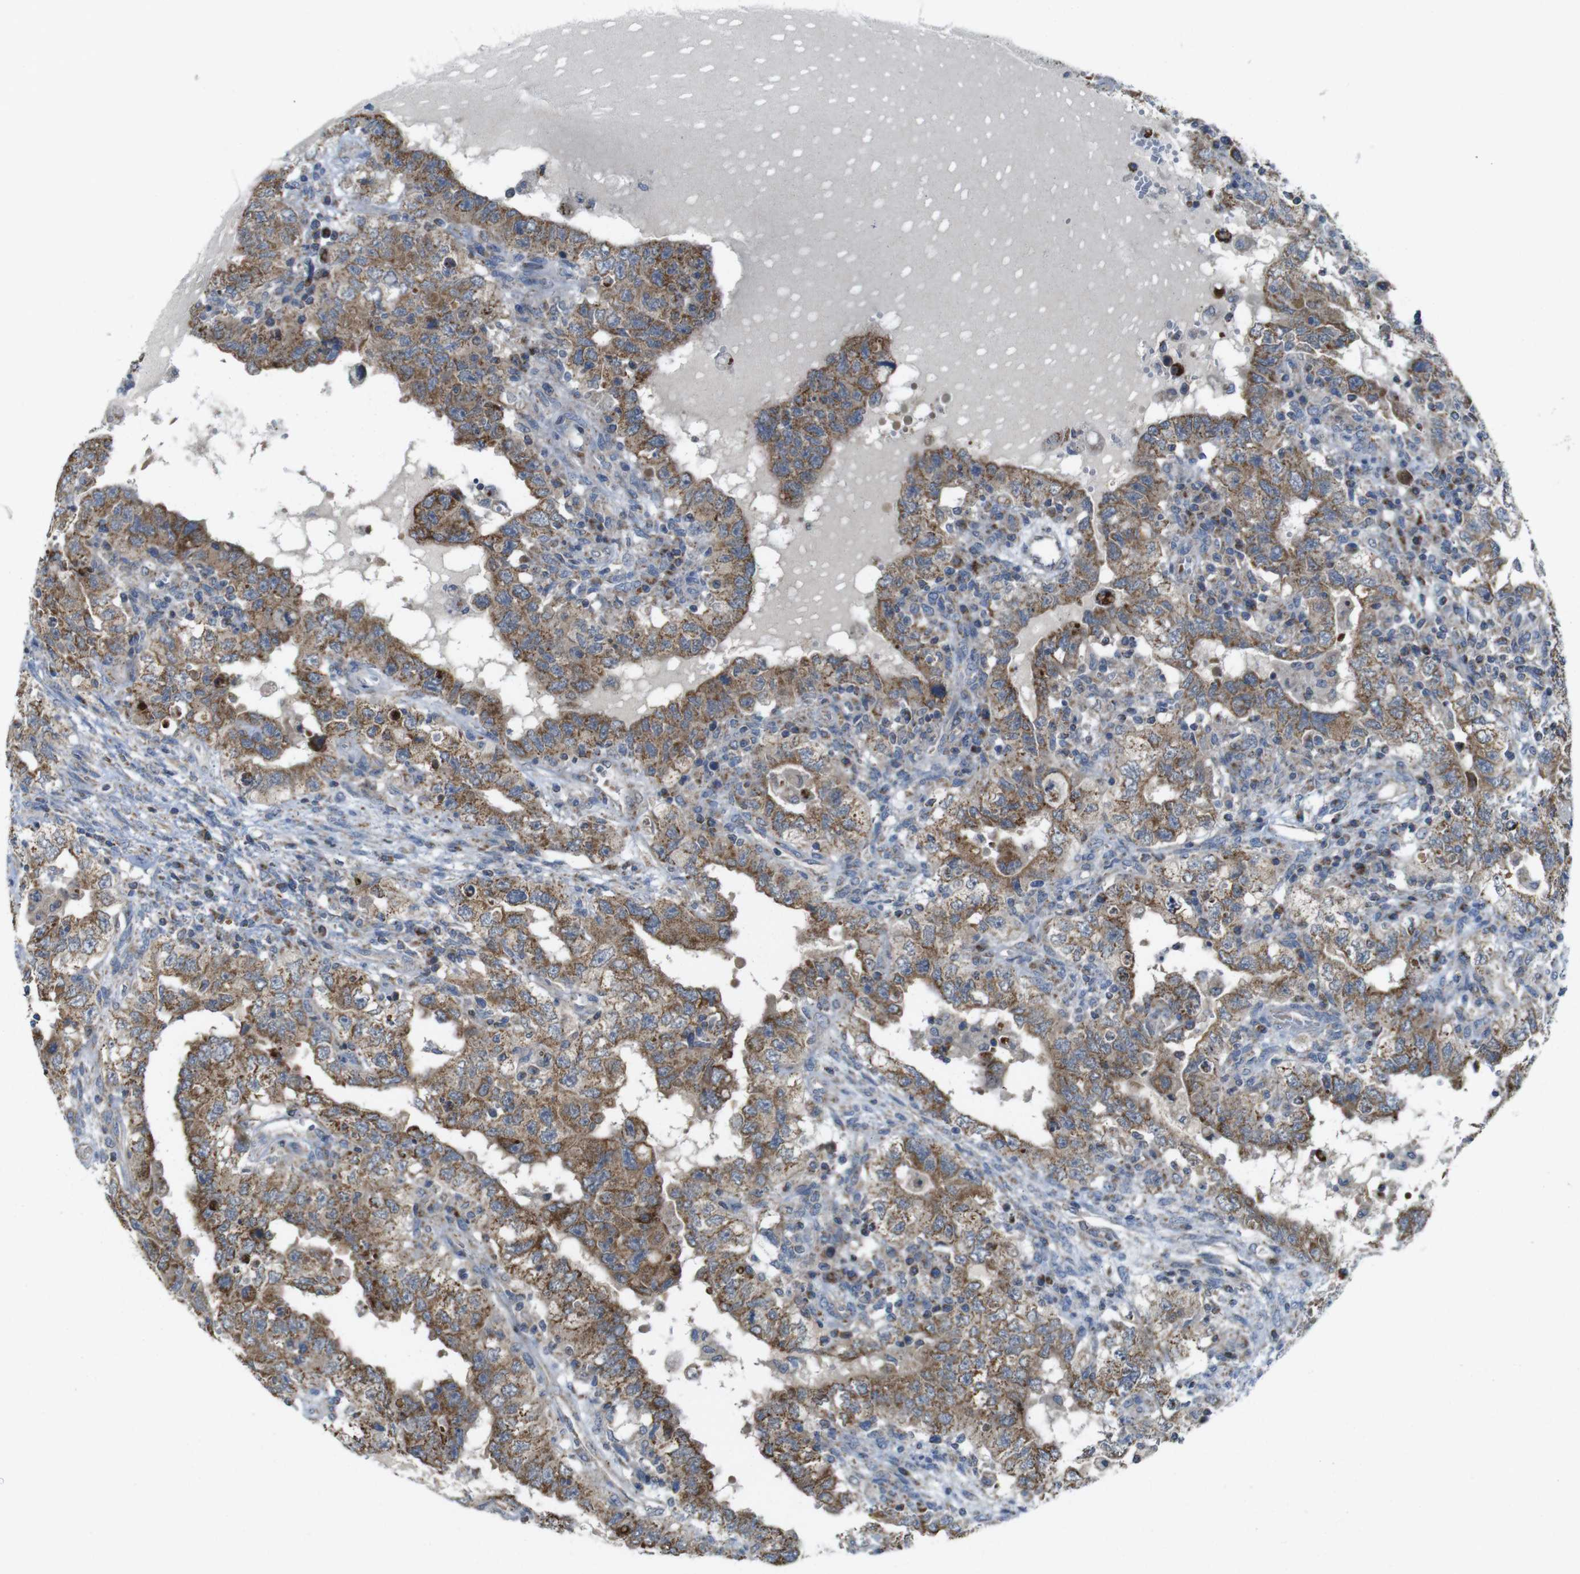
{"staining": {"intensity": "moderate", "quantity": ">75%", "location": "cytoplasmic/membranous"}, "tissue": "testis cancer", "cell_type": "Tumor cells", "image_type": "cancer", "snomed": [{"axis": "morphology", "description": "Carcinoma, Embryonal, NOS"}, {"axis": "topography", "description": "Testis"}], "caption": "Immunohistochemistry staining of testis cancer, which shows medium levels of moderate cytoplasmic/membranous expression in approximately >75% of tumor cells indicating moderate cytoplasmic/membranous protein staining. The staining was performed using DAB (3,3'-diaminobenzidine) (brown) for protein detection and nuclei were counterstained in hematoxylin (blue).", "gene": "MARCHF1", "patient": {"sex": "male", "age": 26}}